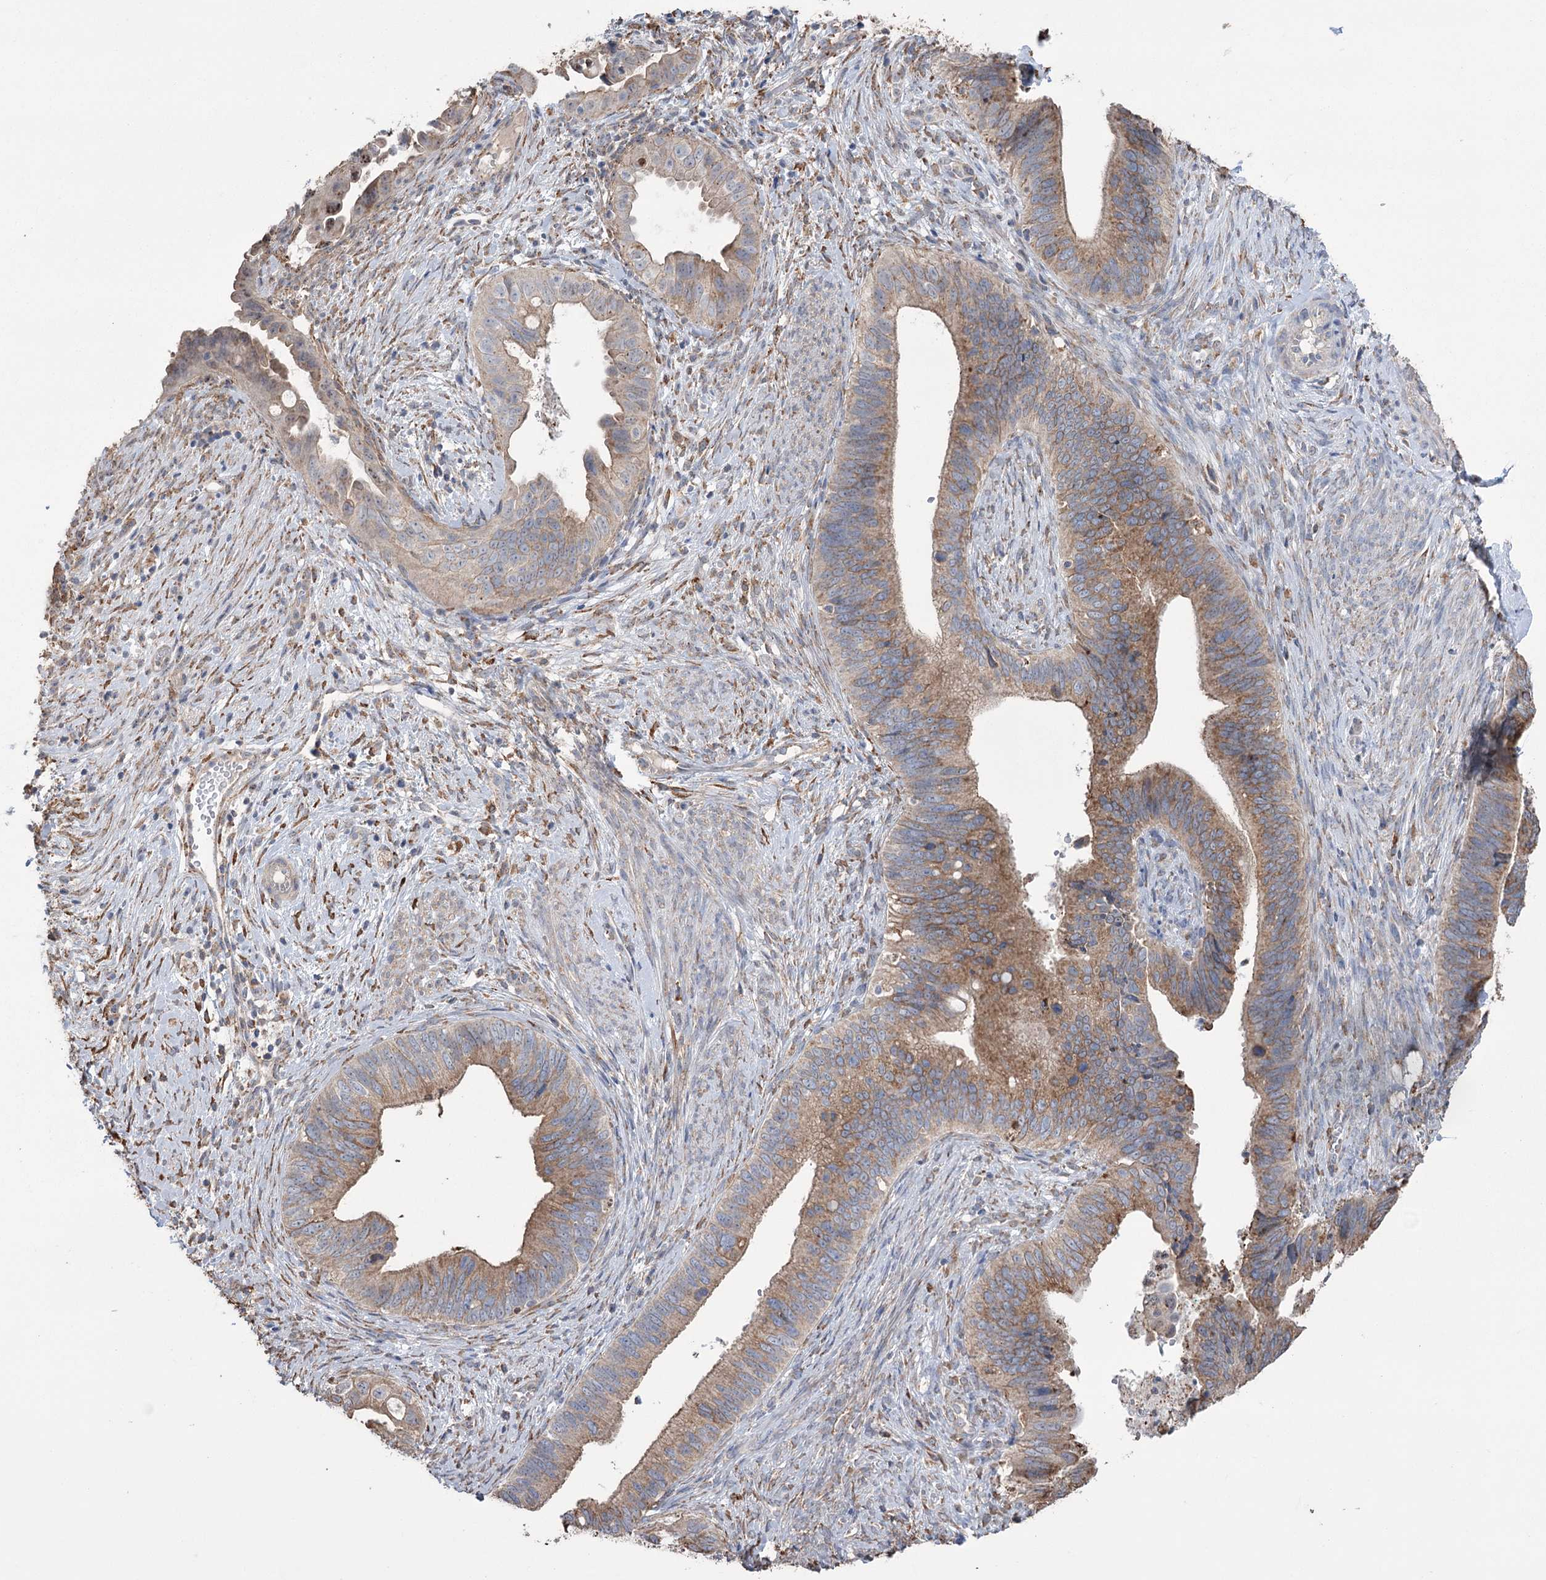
{"staining": {"intensity": "moderate", "quantity": ">75%", "location": "cytoplasmic/membranous"}, "tissue": "cervical cancer", "cell_type": "Tumor cells", "image_type": "cancer", "snomed": [{"axis": "morphology", "description": "Adenocarcinoma, NOS"}, {"axis": "topography", "description": "Cervix"}], "caption": "Human cervical adenocarcinoma stained with a brown dye shows moderate cytoplasmic/membranous positive staining in approximately >75% of tumor cells.", "gene": "TRIM71", "patient": {"sex": "female", "age": 42}}